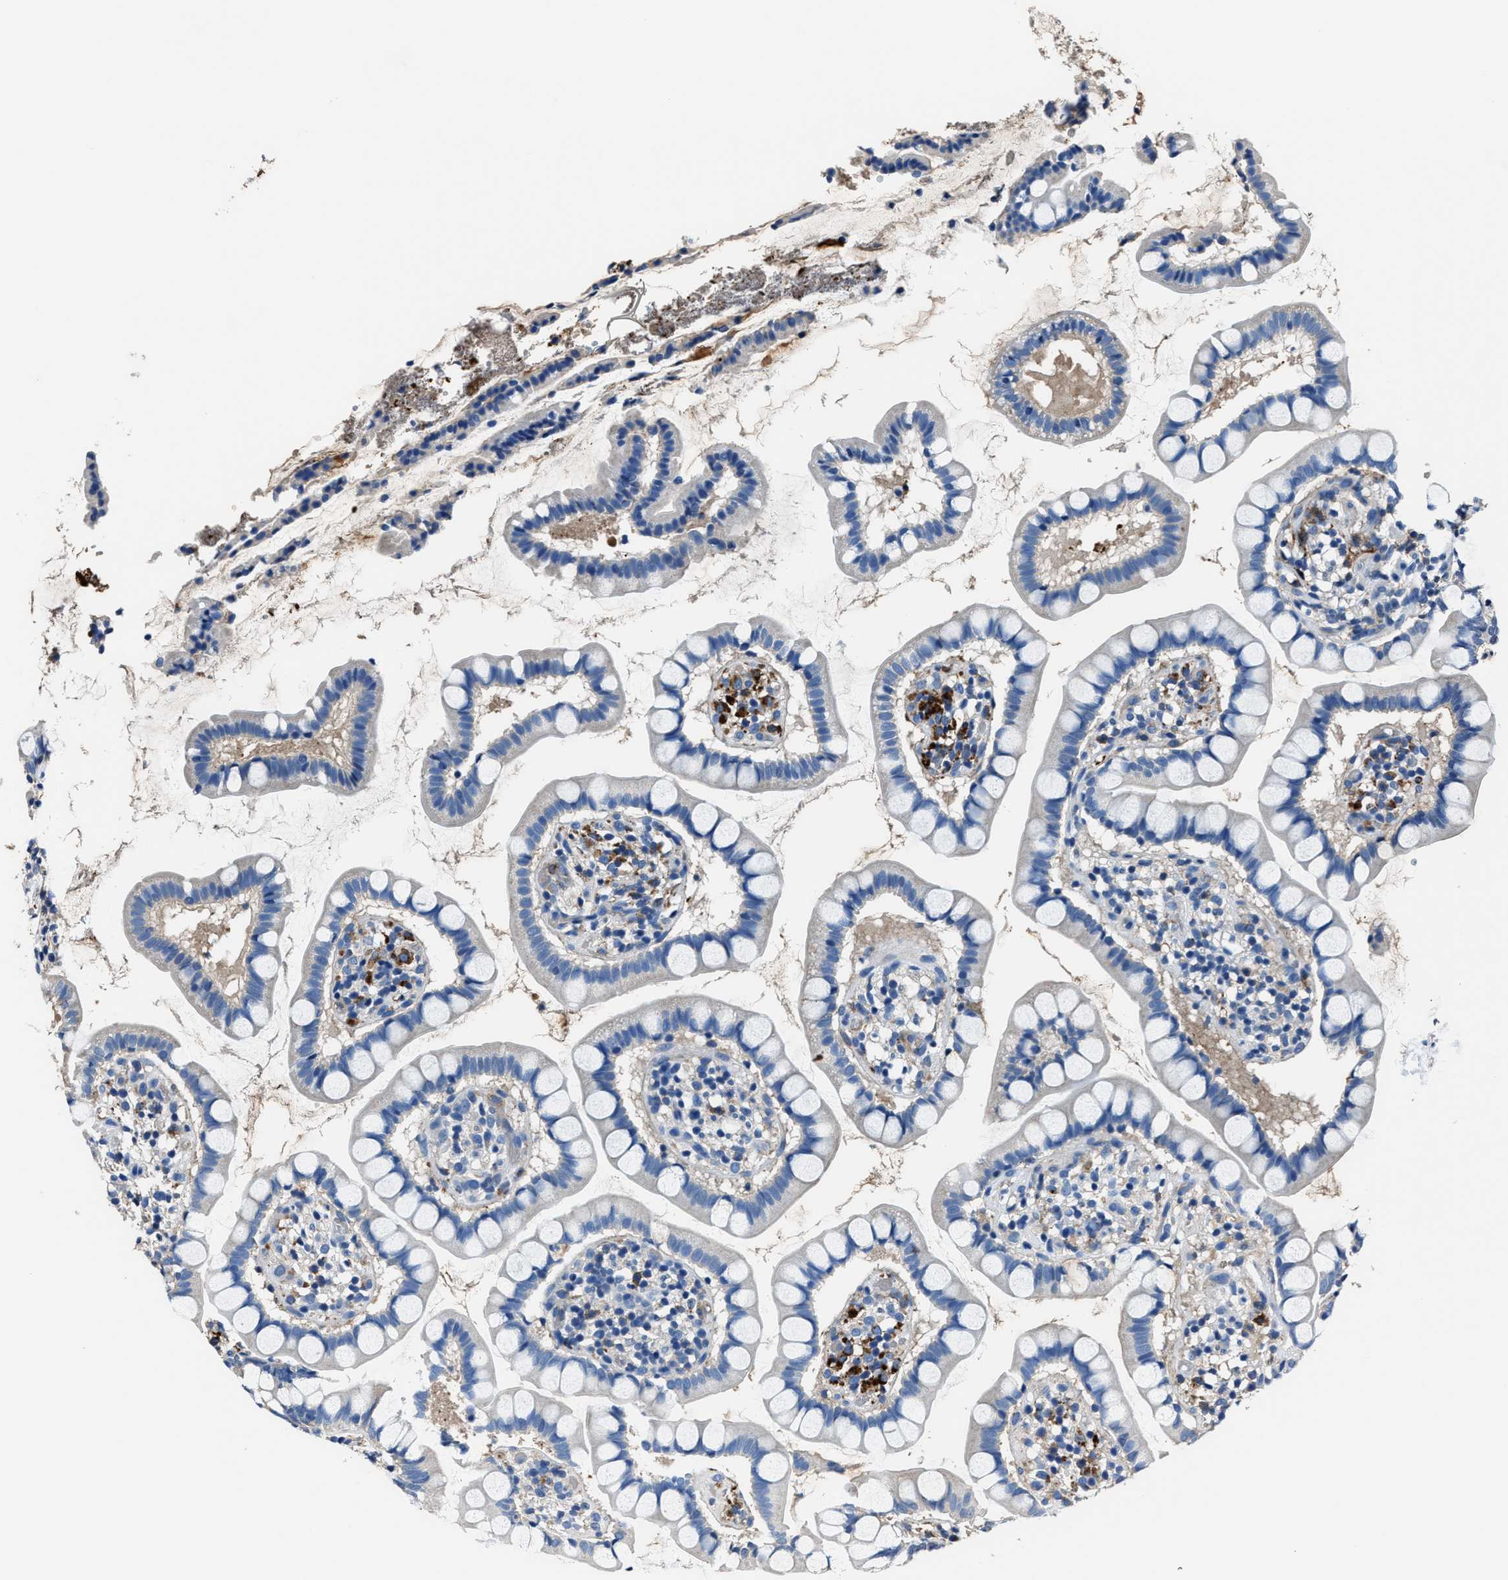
{"staining": {"intensity": "moderate", "quantity": "25%-75%", "location": "cytoplasmic/membranous"}, "tissue": "small intestine", "cell_type": "Glandular cells", "image_type": "normal", "snomed": [{"axis": "morphology", "description": "Normal tissue, NOS"}, {"axis": "topography", "description": "Small intestine"}], "caption": "Small intestine stained with immunohistochemistry (IHC) demonstrates moderate cytoplasmic/membranous expression in approximately 25%-75% of glandular cells. (Brightfield microscopy of DAB IHC at high magnification).", "gene": "FTL", "patient": {"sex": "female", "age": 84}}